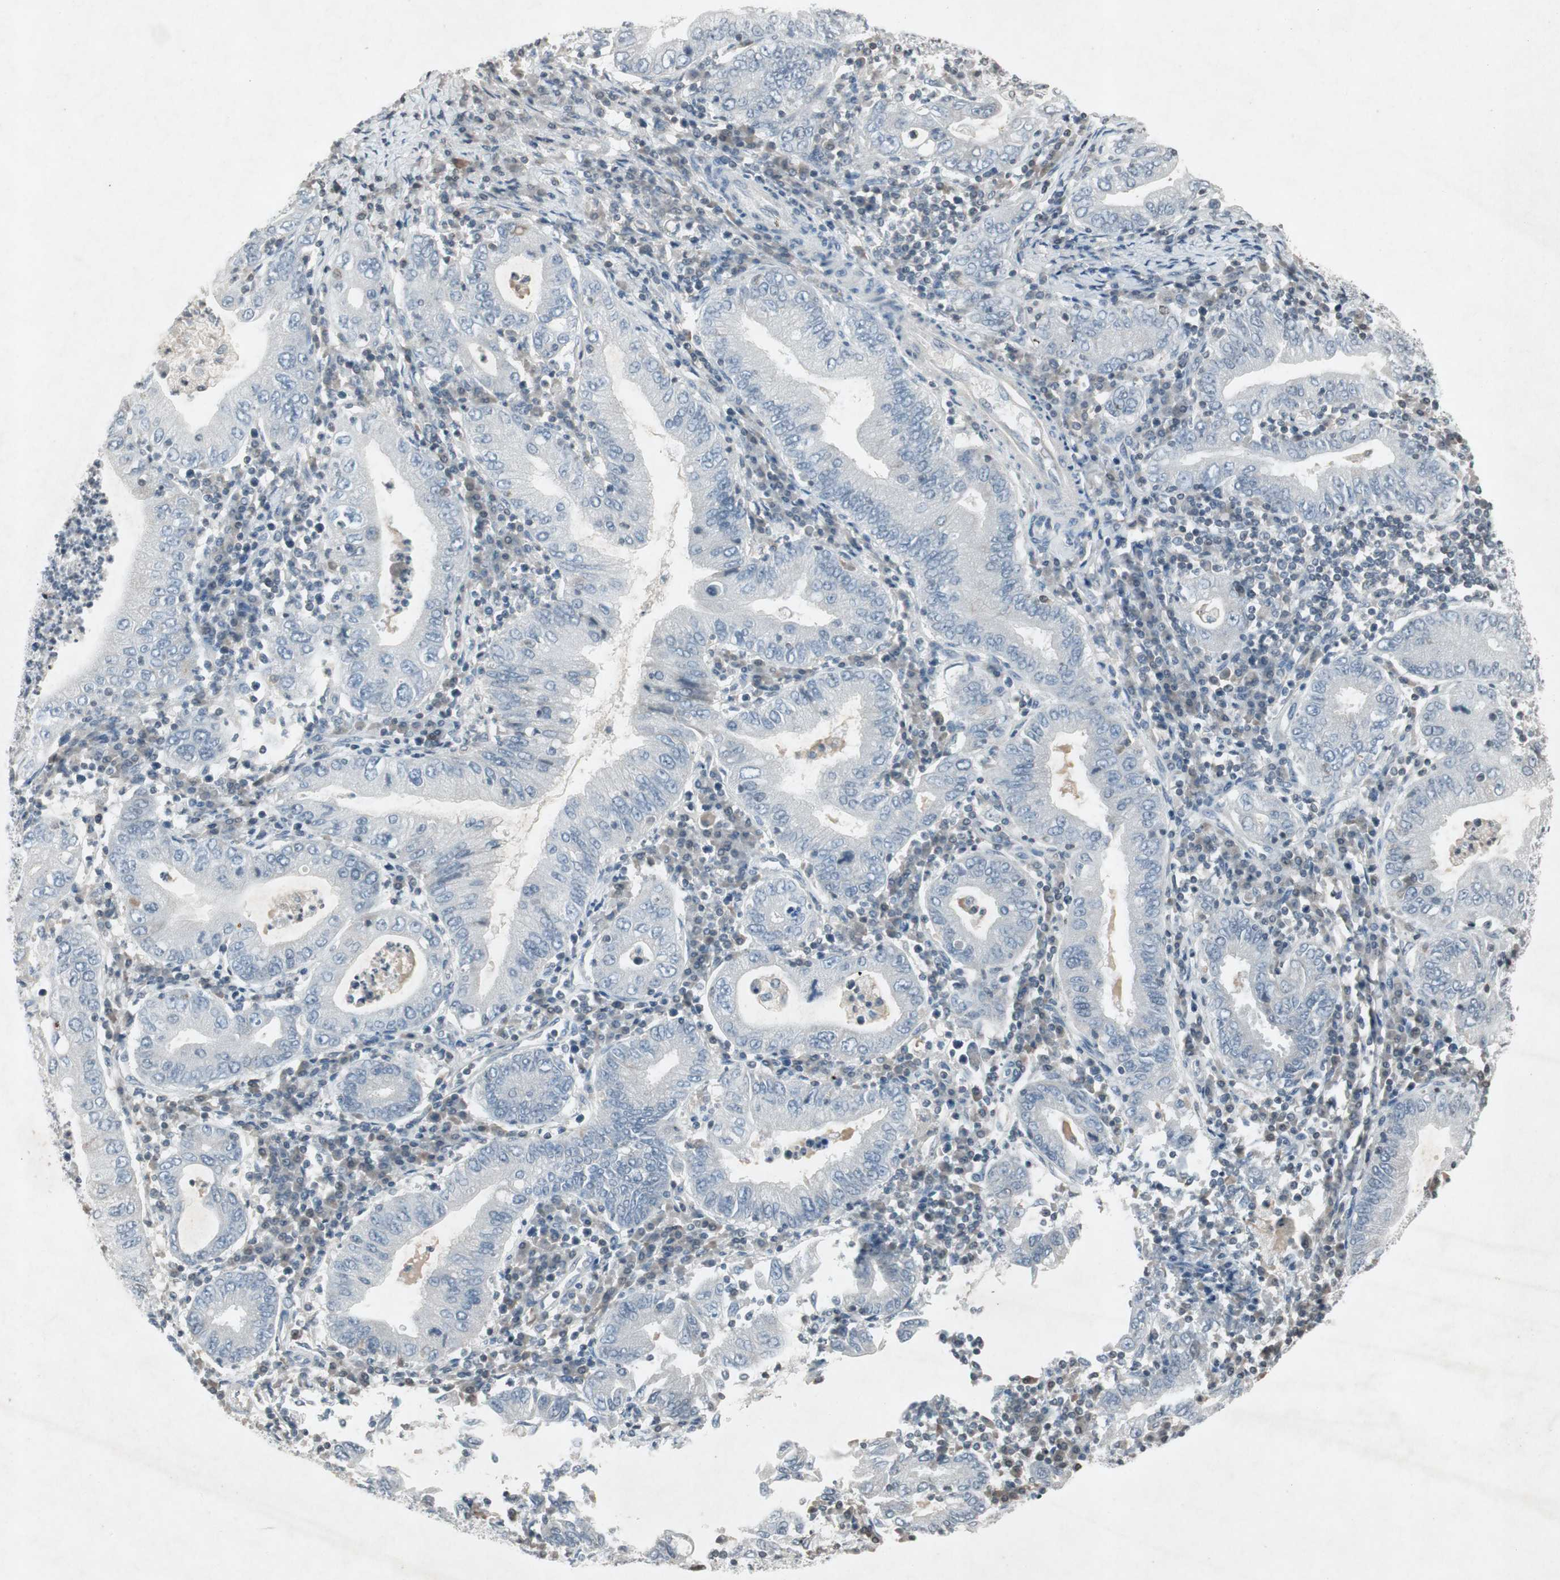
{"staining": {"intensity": "negative", "quantity": "none", "location": "none"}, "tissue": "stomach cancer", "cell_type": "Tumor cells", "image_type": "cancer", "snomed": [{"axis": "morphology", "description": "Normal tissue, NOS"}, {"axis": "morphology", "description": "Adenocarcinoma, NOS"}, {"axis": "topography", "description": "Esophagus"}, {"axis": "topography", "description": "Stomach, upper"}, {"axis": "topography", "description": "Peripheral nerve tissue"}], "caption": "Image shows no significant protein staining in tumor cells of stomach cancer (adenocarcinoma). (DAB immunohistochemistry visualized using brightfield microscopy, high magnification).", "gene": "ARG2", "patient": {"sex": "male", "age": 62}}